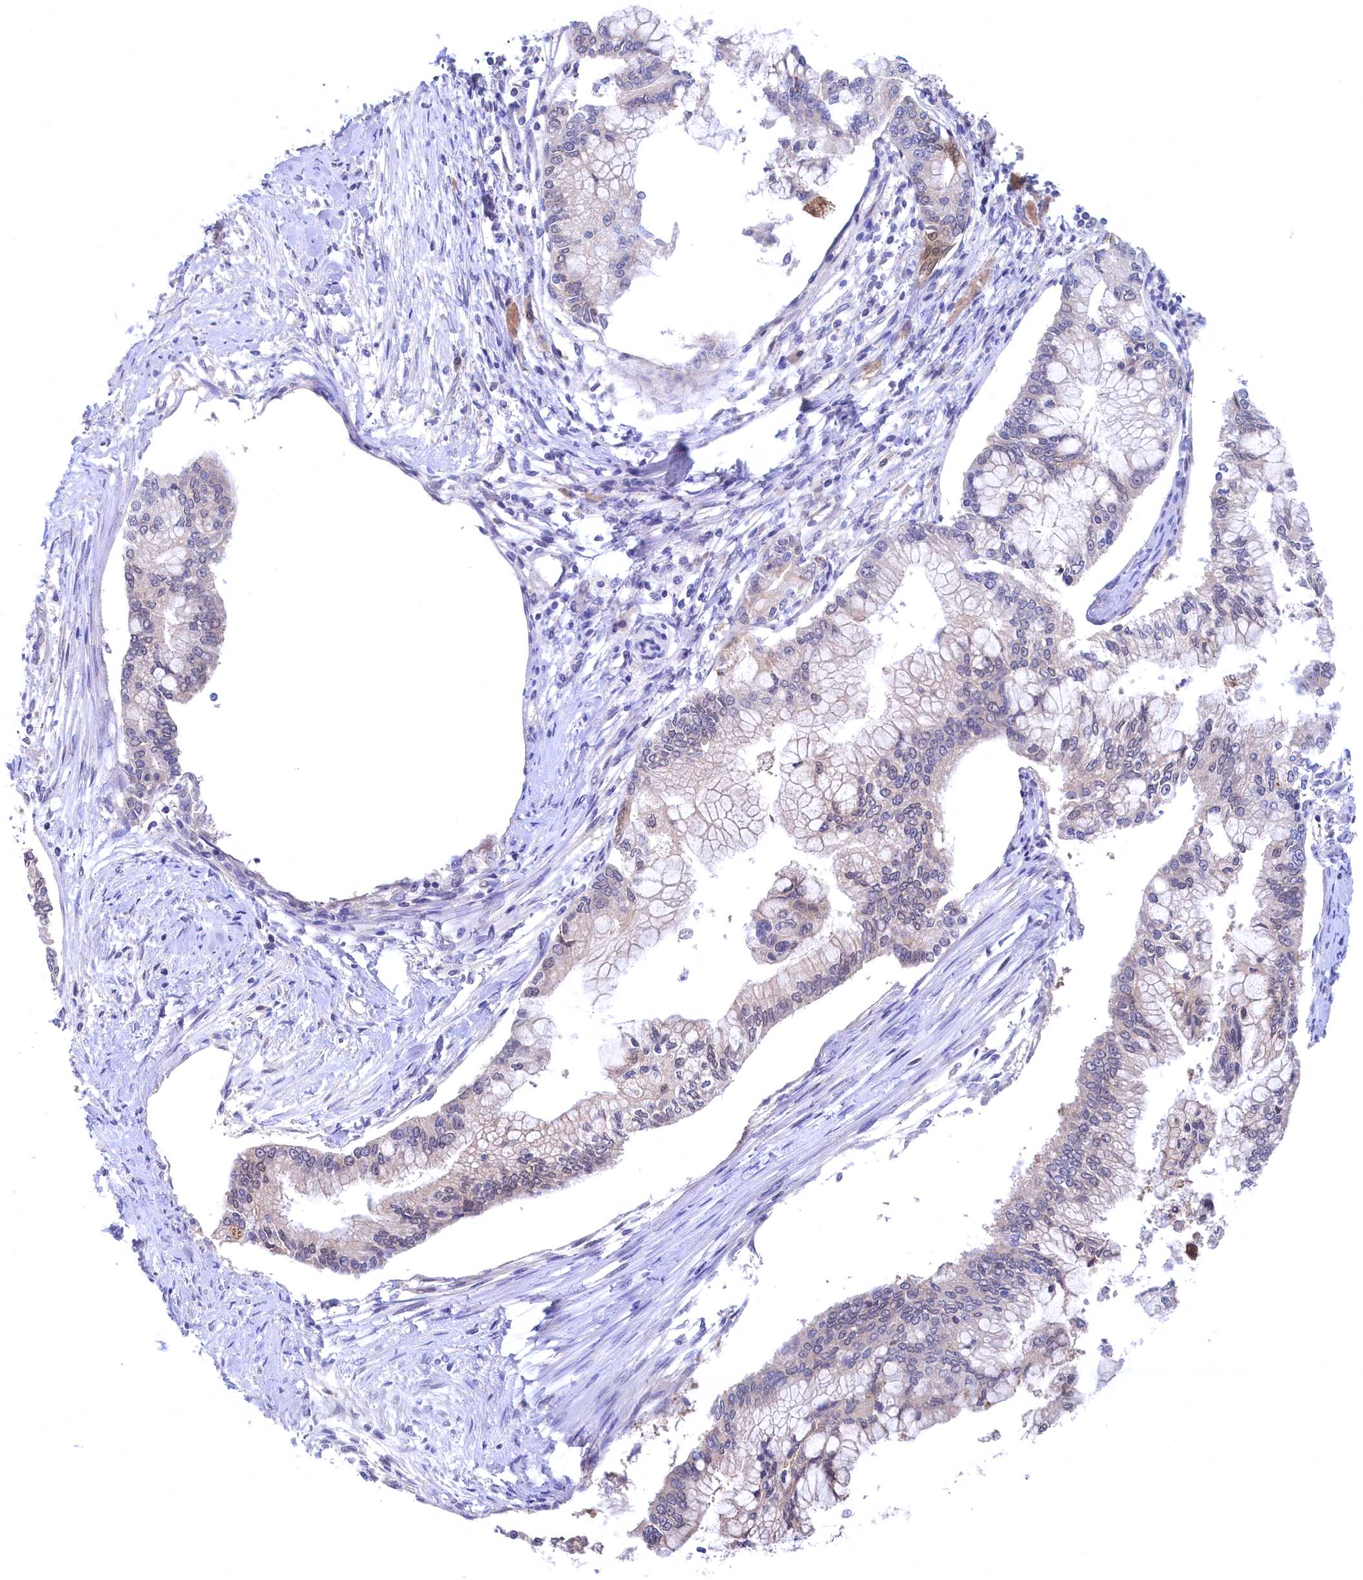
{"staining": {"intensity": "negative", "quantity": "none", "location": "none"}, "tissue": "pancreatic cancer", "cell_type": "Tumor cells", "image_type": "cancer", "snomed": [{"axis": "morphology", "description": "Adenocarcinoma, NOS"}, {"axis": "topography", "description": "Pancreas"}], "caption": "DAB (3,3'-diaminobenzidine) immunohistochemical staining of human pancreatic adenocarcinoma demonstrates no significant positivity in tumor cells. (DAB immunohistochemistry, high magnification).", "gene": "C11orf54", "patient": {"sex": "male", "age": 58}}